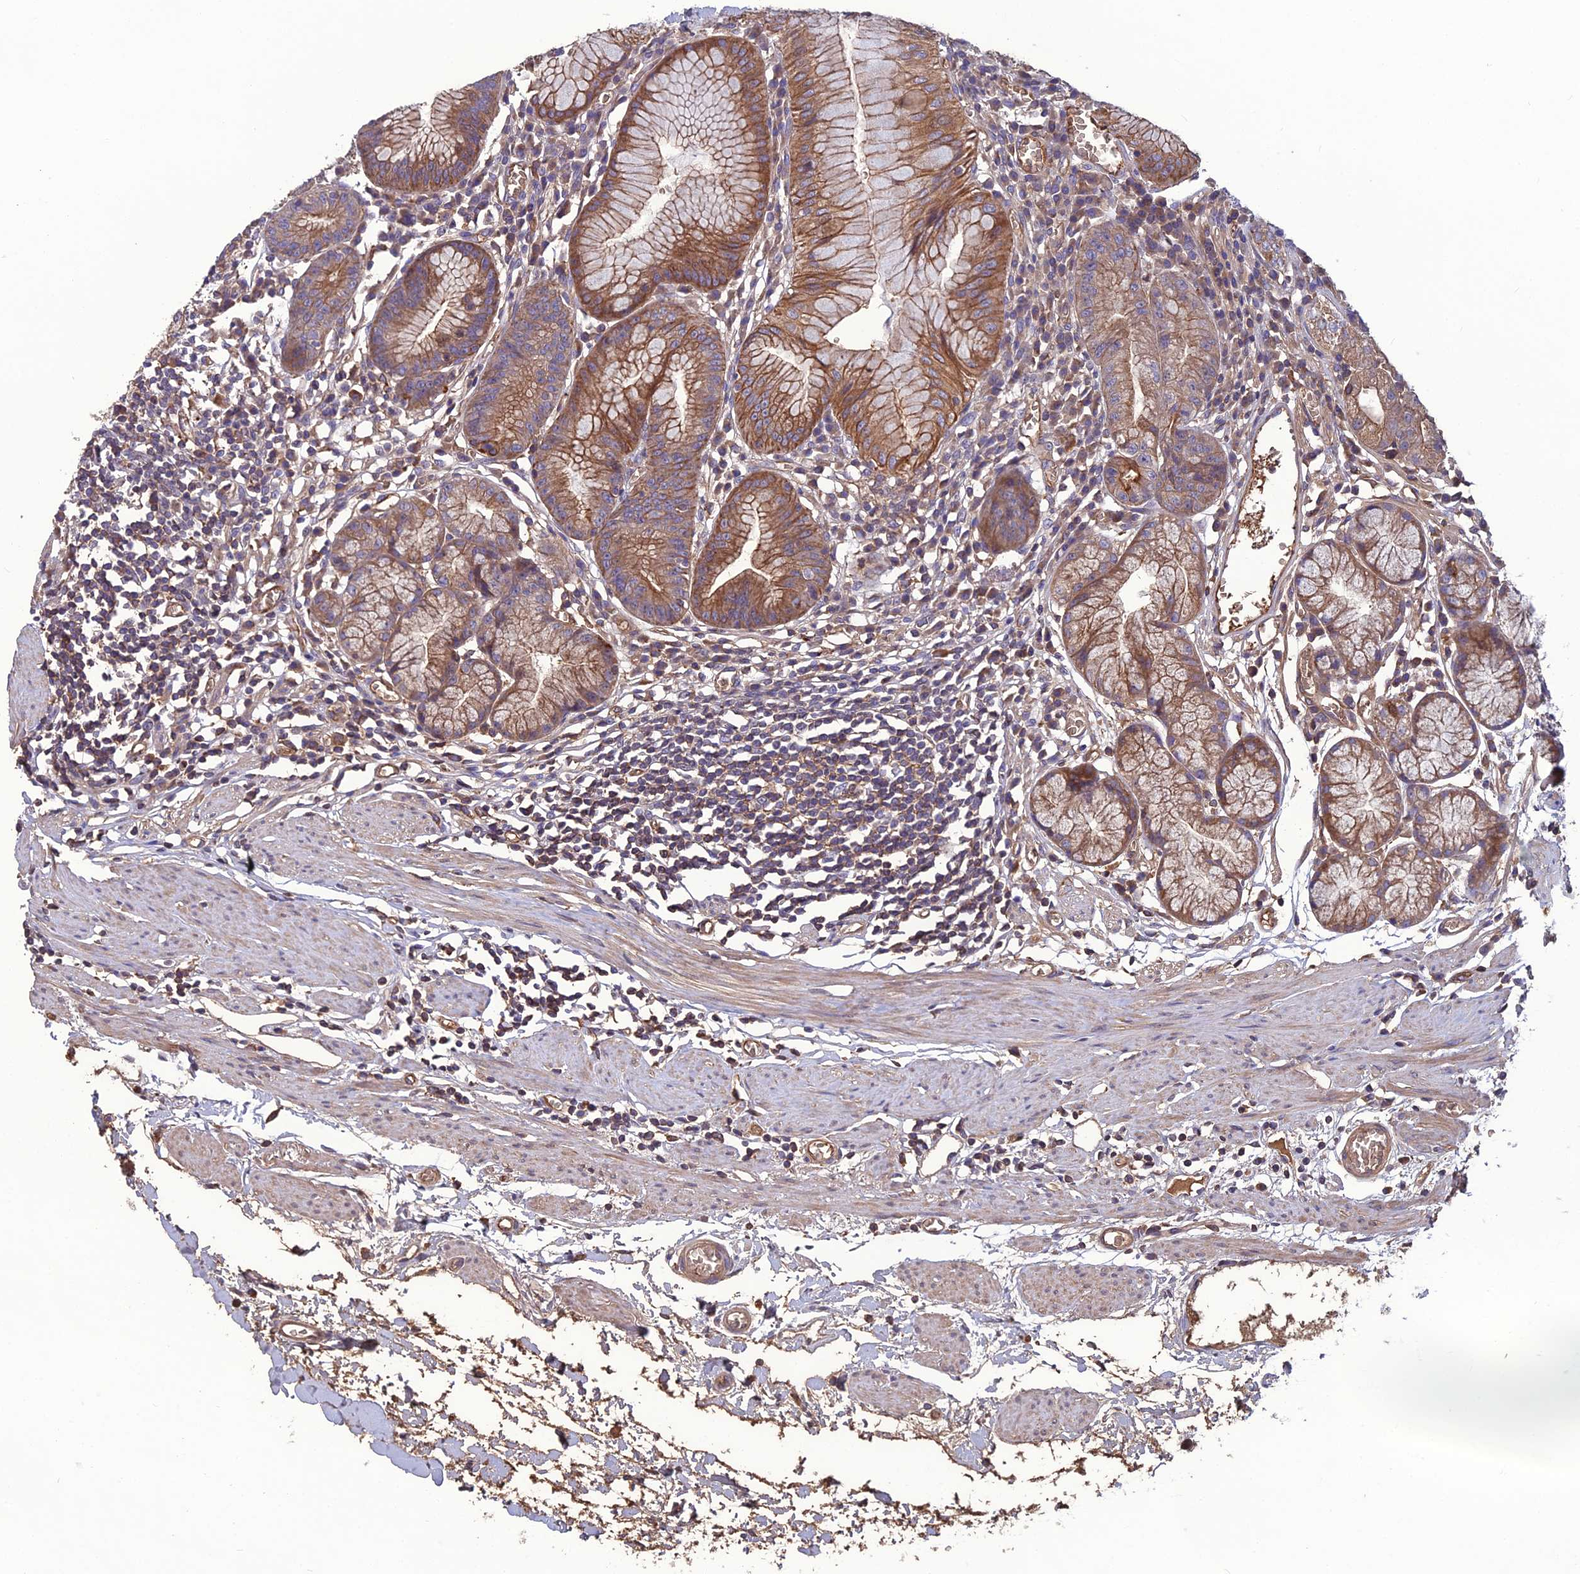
{"staining": {"intensity": "moderate", "quantity": ">75%", "location": "cytoplasmic/membranous"}, "tissue": "stomach", "cell_type": "Glandular cells", "image_type": "normal", "snomed": [{"axis": "morphology", "description": "Normal tissue, NOS"}, {"axis": "topography", "description": "Stomach"}], "caption": "A medium amount of moderate cytoplasmic/membranous expression is identified in approximately >75% of glandular cells in benign stomach. The staining was performed using DAB, with brown indicating positive protein expression. Nuclei are stained blue with hematoxylin.", "gene": "GALR2", "patient": {"sex": "male", "age": 55}}